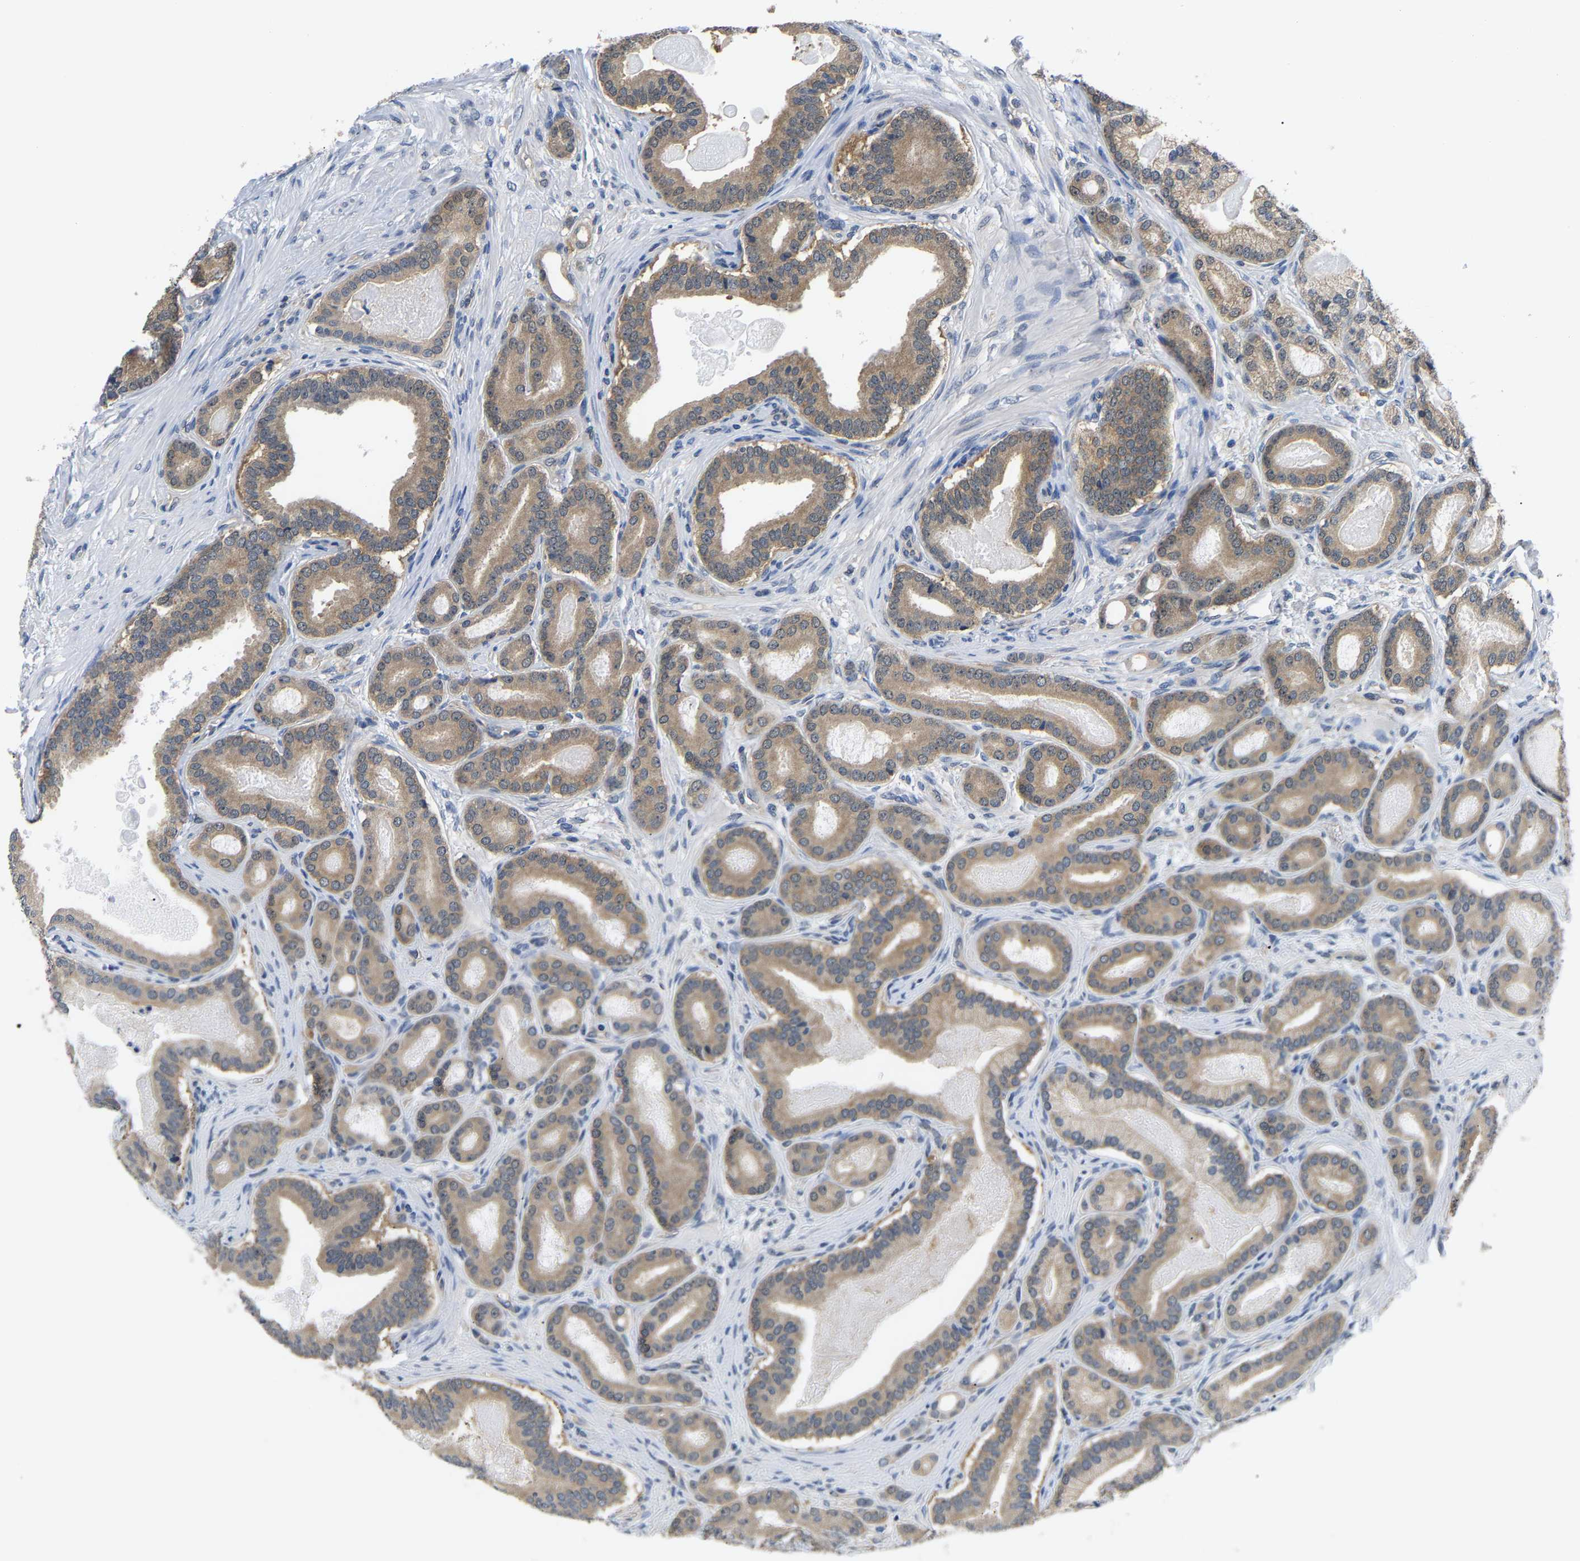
{"staining": {"intensity": "moderate", "quantity": ">75%", "location": "cytoplasmic/membranous"}, "tissue": "prostate cancer", "cell_type": "Tumor cells", "image_type": "cancer", "snomed": [{"axis": "morphology", "description": "Adenocarcinoma, High grade"}, {"axis": "topography", "description": "Prostate"}], "caption": "Prostate cancer tissue exhibits moderate cytoplasmic/membranous expression in about >75% of tumor cells, visualized by immunohistochemistry.", "gene": "ARHGEF12", "patient": {"sex": "male", "age": 60}}